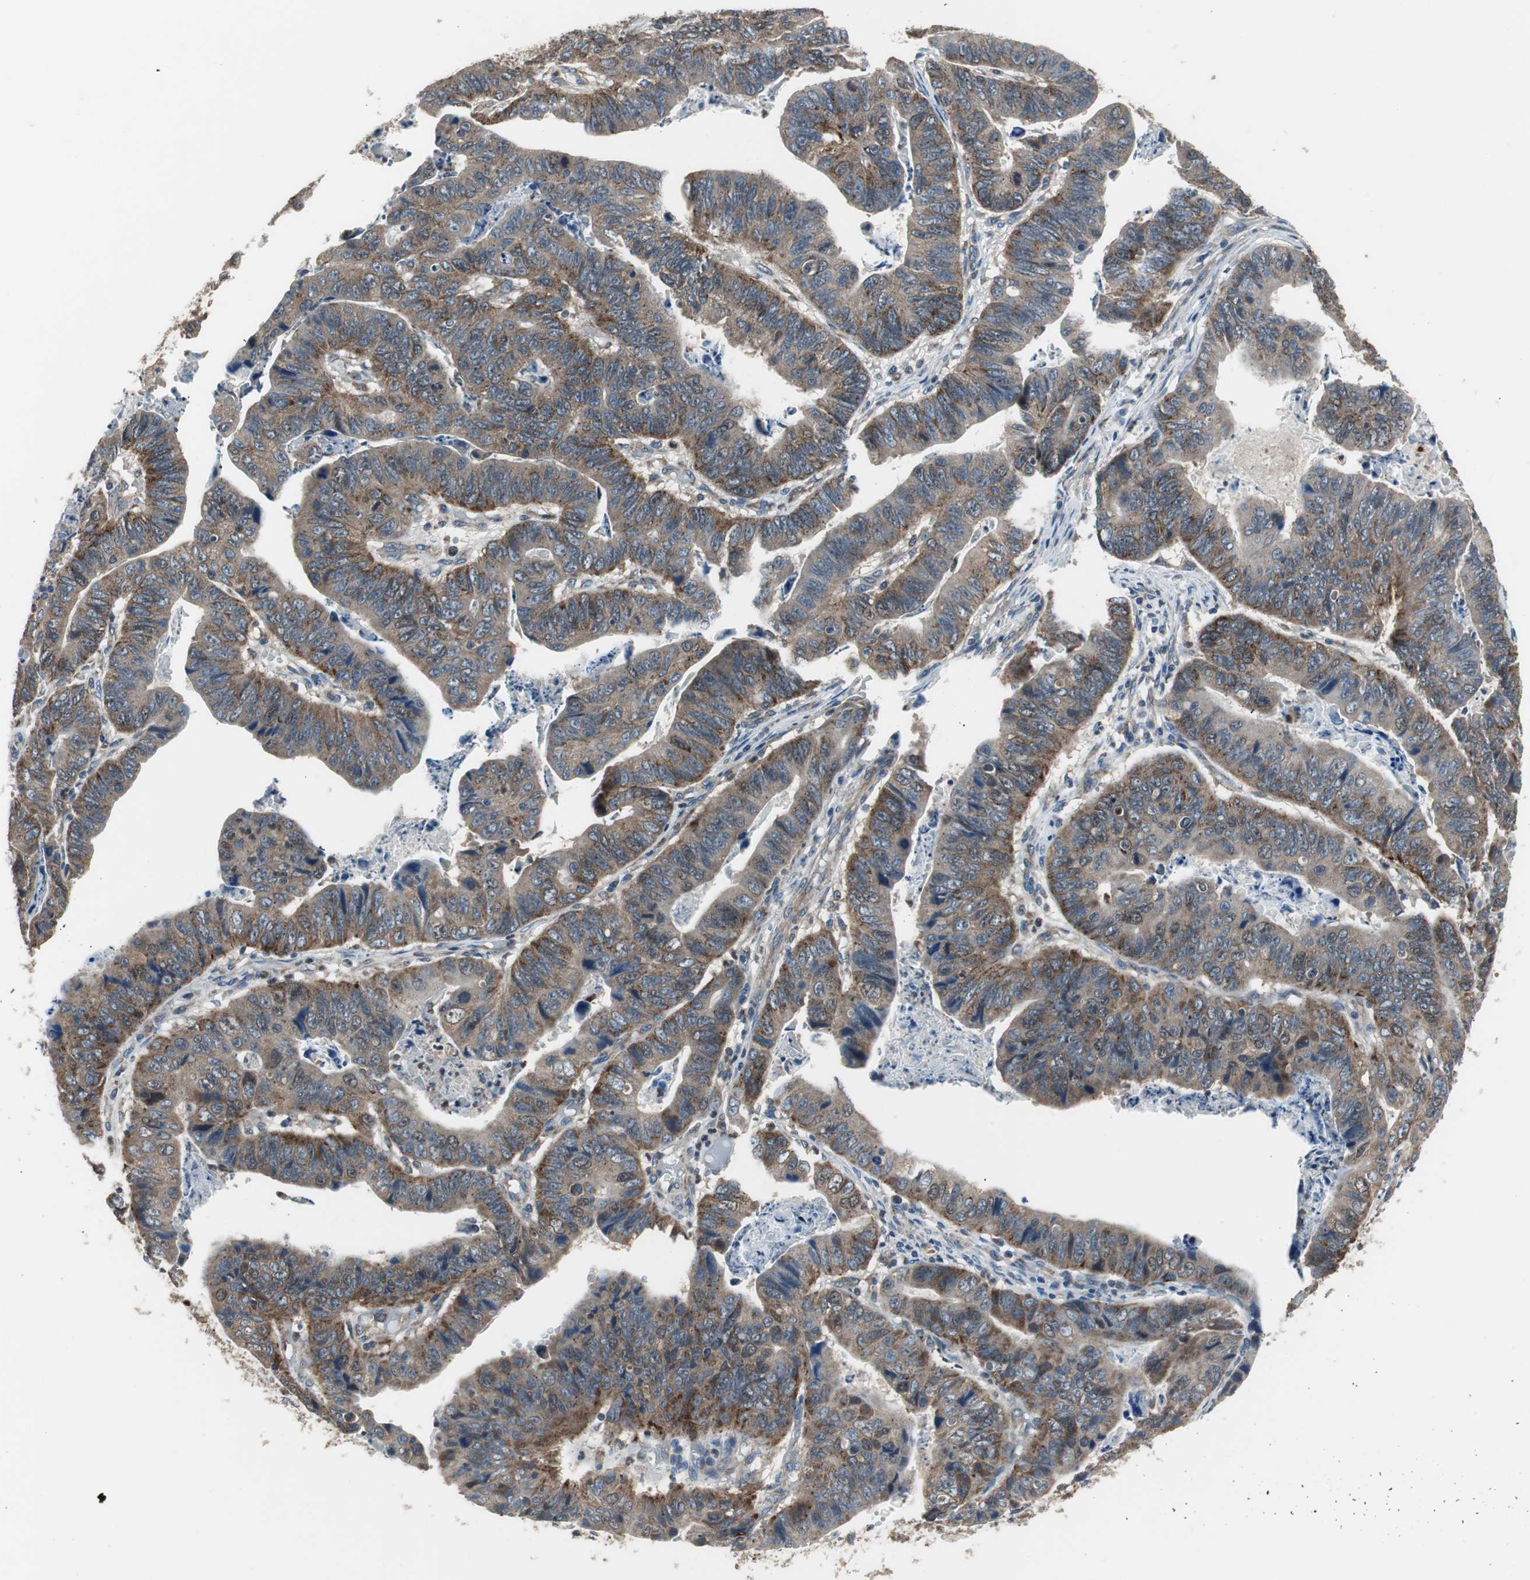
{"staining": {"intensity": "moderate", "quantity": ">75%", "location": "cytoplasmic/membranous"}, "tissue": "stomach cancer", "cell_type": "Tumor cells", "image_type": "cancer", "snomed": [{"axis": "morphology", "description": "Adenocarcinoma, NOS"}, {"axis": "topography", "description": "Stomach, lower"}], "caption": "A medium amount of moderate cytoplasmic/membranous positivity is identified in approximately >75% of tumor cells in stomach adenocarcinoma tissue. Nuclei are stained in blue.", "gene": "PI4KB", "patient": {"sex": "male", "age": 77}}